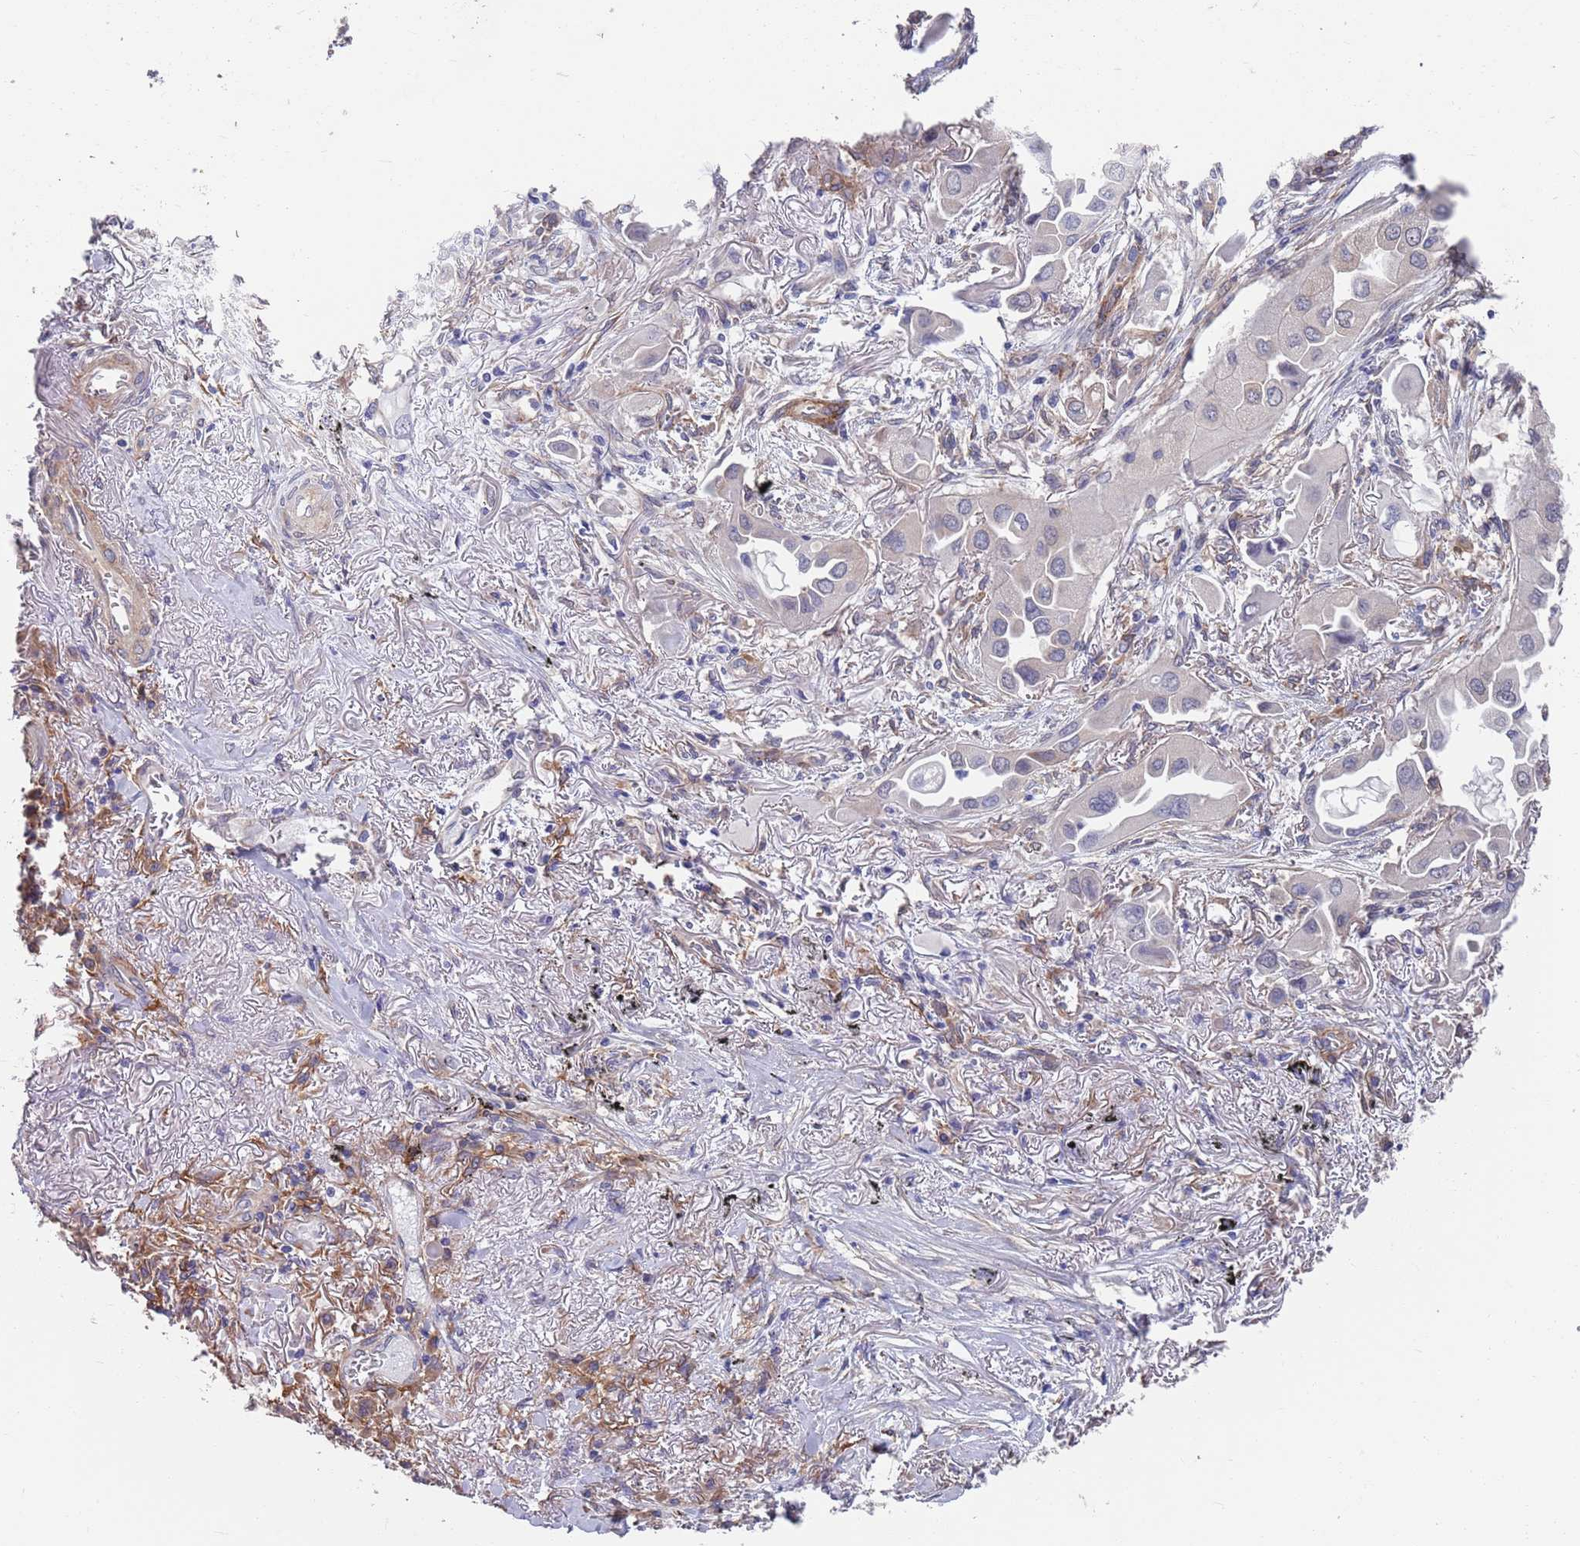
{"staining": {"intensity": "negative", "quantity": "none", "location": "none"}, "tissue": "lung cancer", "cell_type": "Tumor cells", "image_type": "cancer", "snomed": [{"axis": "morphology", "description": "Adenocarcinoma, NOS"}, {"axis": "topography", "description": "Lung"}], "caption": "IHC micrograph of lung adenocarcinoma stained for a protein (brown), which displays no expression in tumor cells.", "gene": "ANK2", "patient": {"sex": "female", "age": 76}}